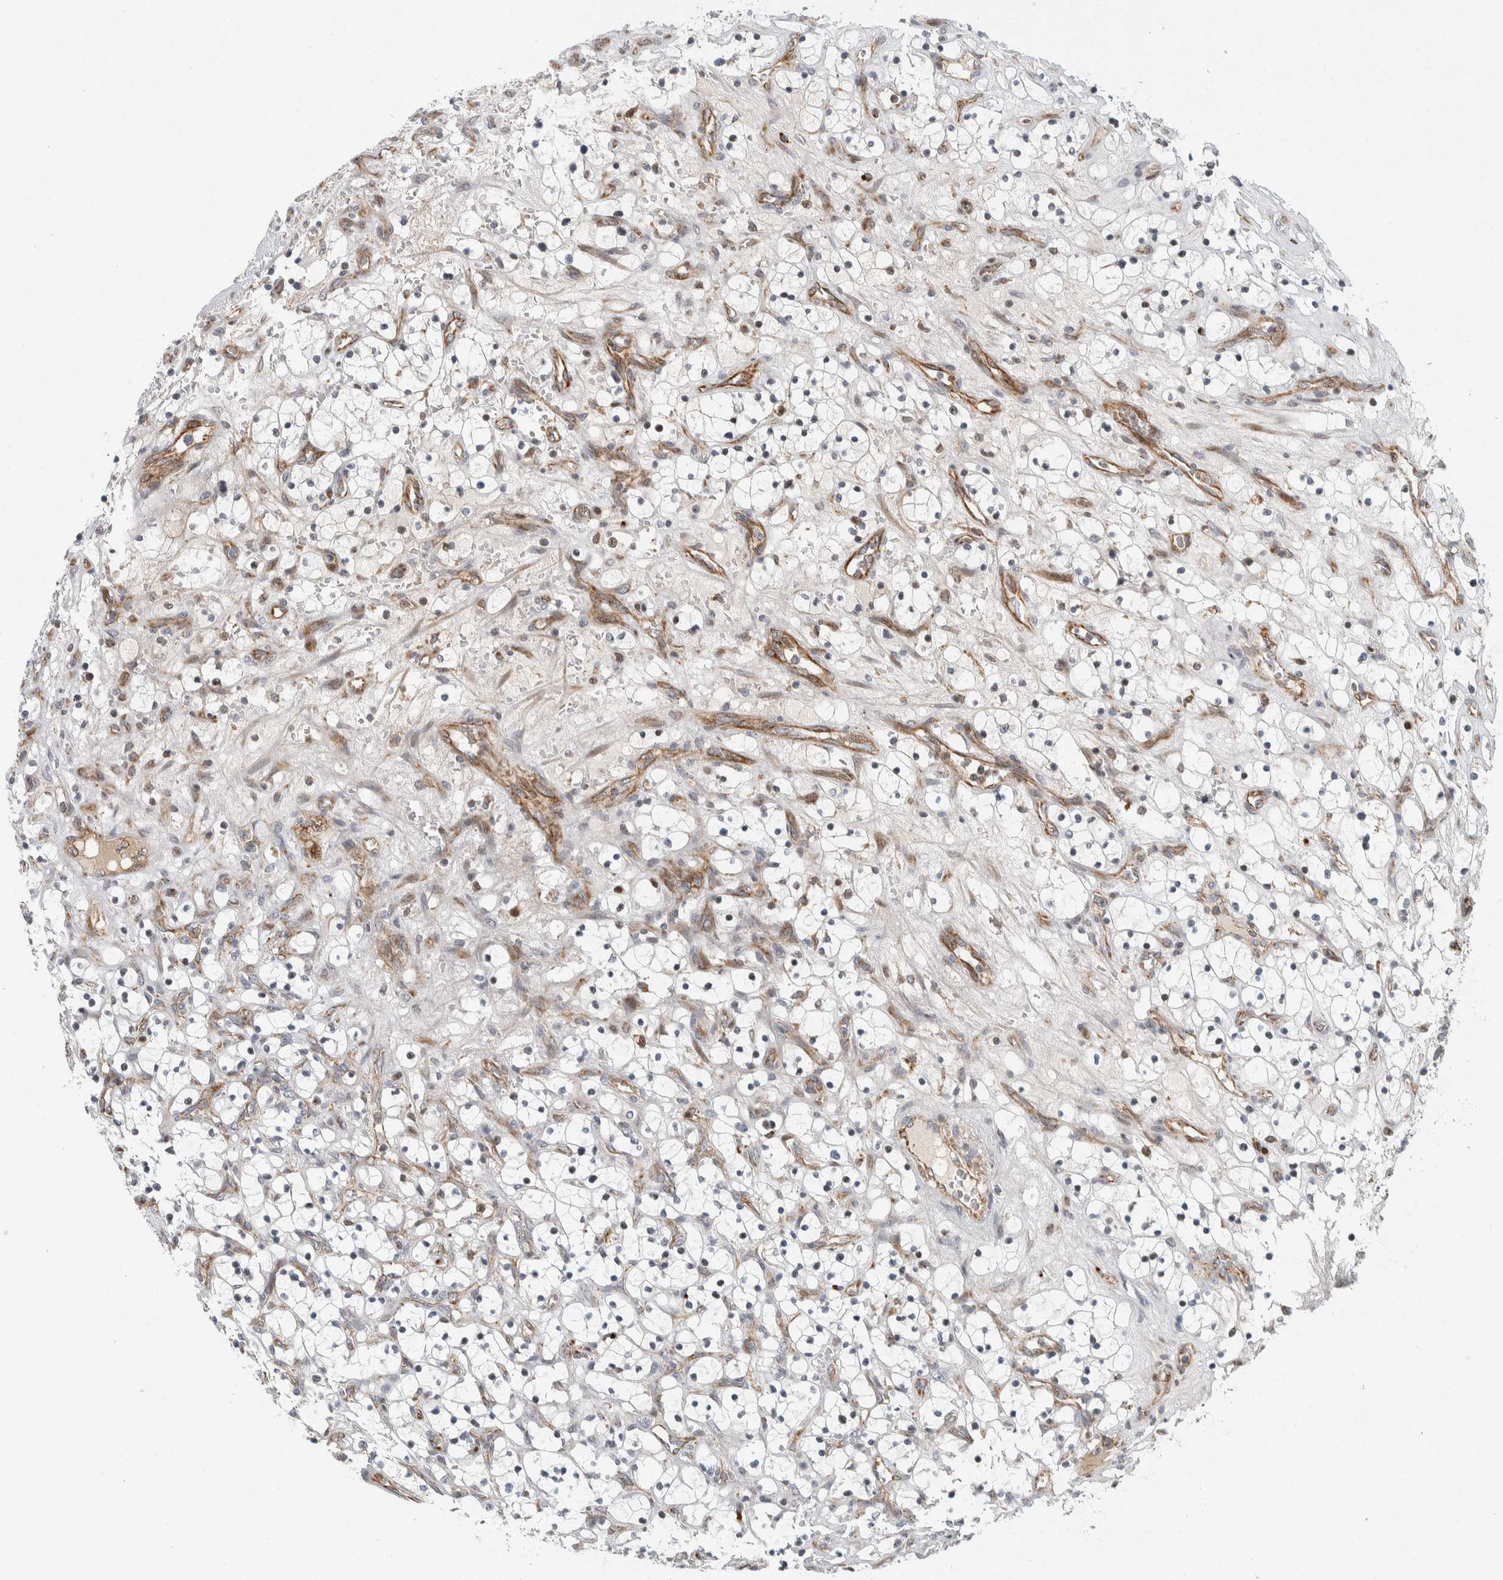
{"staining": {"intensity": "negative", "quantity": "none", "location": "none"}, "tissue": "renal cancer", "cell_type": "Tumor cells", "image_type": "cancer", "snomed": [{"axis": "morphology", "description": "Adenocarcinoma, NOS"}, {"axis": "topography", "description": "Kidney"}], "caption": "Micrograph shows no significant protein expression in tumor cells of renal cancer (adenocarcinoma). The staining was performed using DAB to visualize the protein expression in brown, while the nuclei were stained in blue with hematoxylin (Magnification: 20x).", "gene": "AFP", "patient": {"sex": "female", "age": 69}}